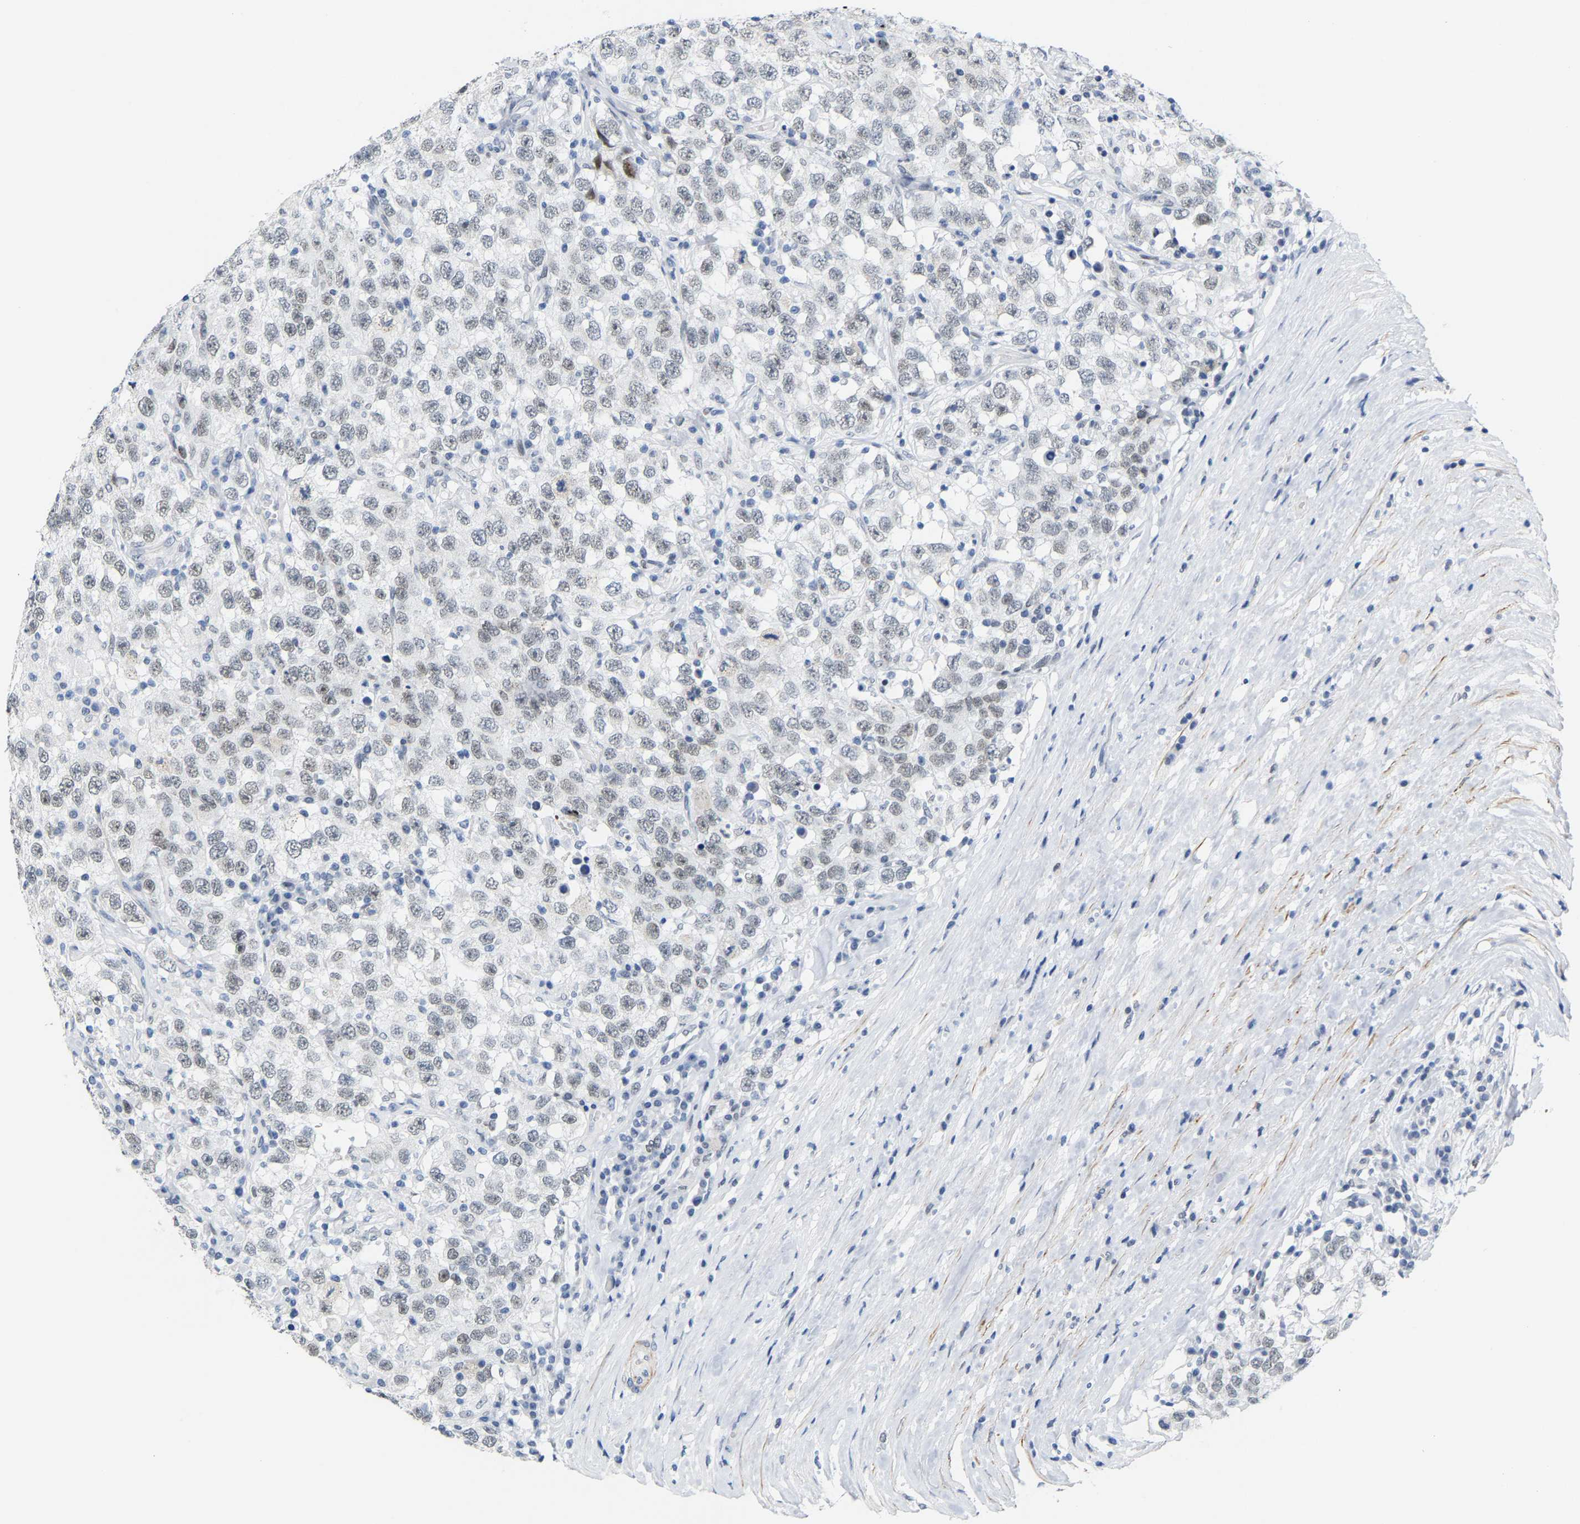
{"staining": {"intensity": "weak", "quantity": "25%-75%", "location": "nuclear"}, "tissue": "testis cancer", "cell_type": "Tumor cells", "image_type": "cancer", "snomed": [{"axis": "morphology", "description": "Seminoma, NOS"}, {"axis": "topography", "description": "Testis"}], "caption": "Immunohistochemical staining of human testis cancer demonstrates low levels of weak nuclear positivity in approximately 25%-75% of tumor cells.", "gene": "FAM180A", "patient": {"sex": "male", "age": 41}}